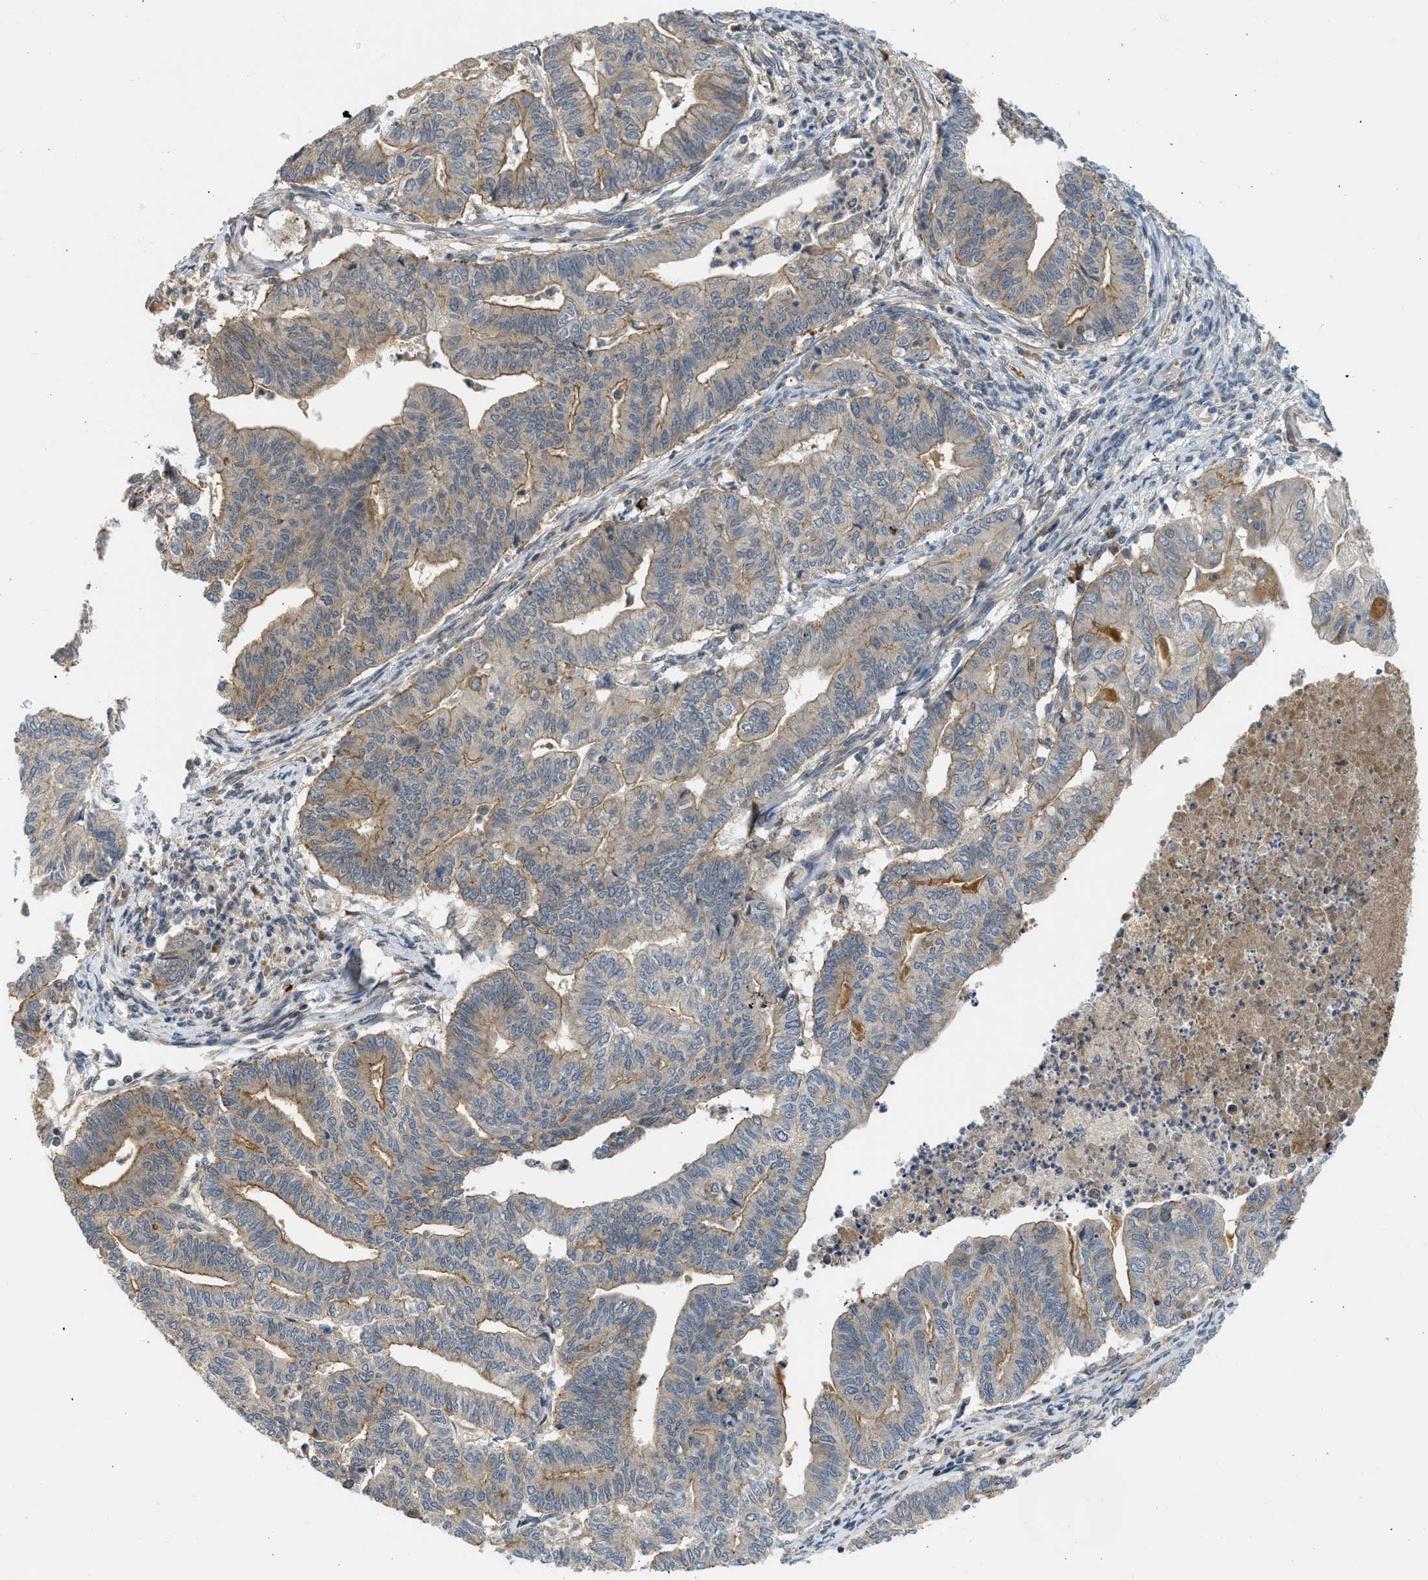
{"staining": {"intensity": "moderate", "quantity": "<25%", "location": "cytoplasmic/membranous"}, "tissue": "endometrial cancer", "cell_type": "Tumor cells", "image_type": "cancer", "snomed": [{"axis": "morphology", "description": "Adenocarcinoma, NOS"}, {"axis": "topography", "description": "Endometrium"}], "caption": "This histopathology image displays immunohistochemistry (IHC) staining of human endometrial adenocarcinoma, with low moderate cytoplasmic/membranous expression in approximately <25% of tumor cells.", "gene": "ADCY8", "patient": {"sex": "female", "age": 79}}